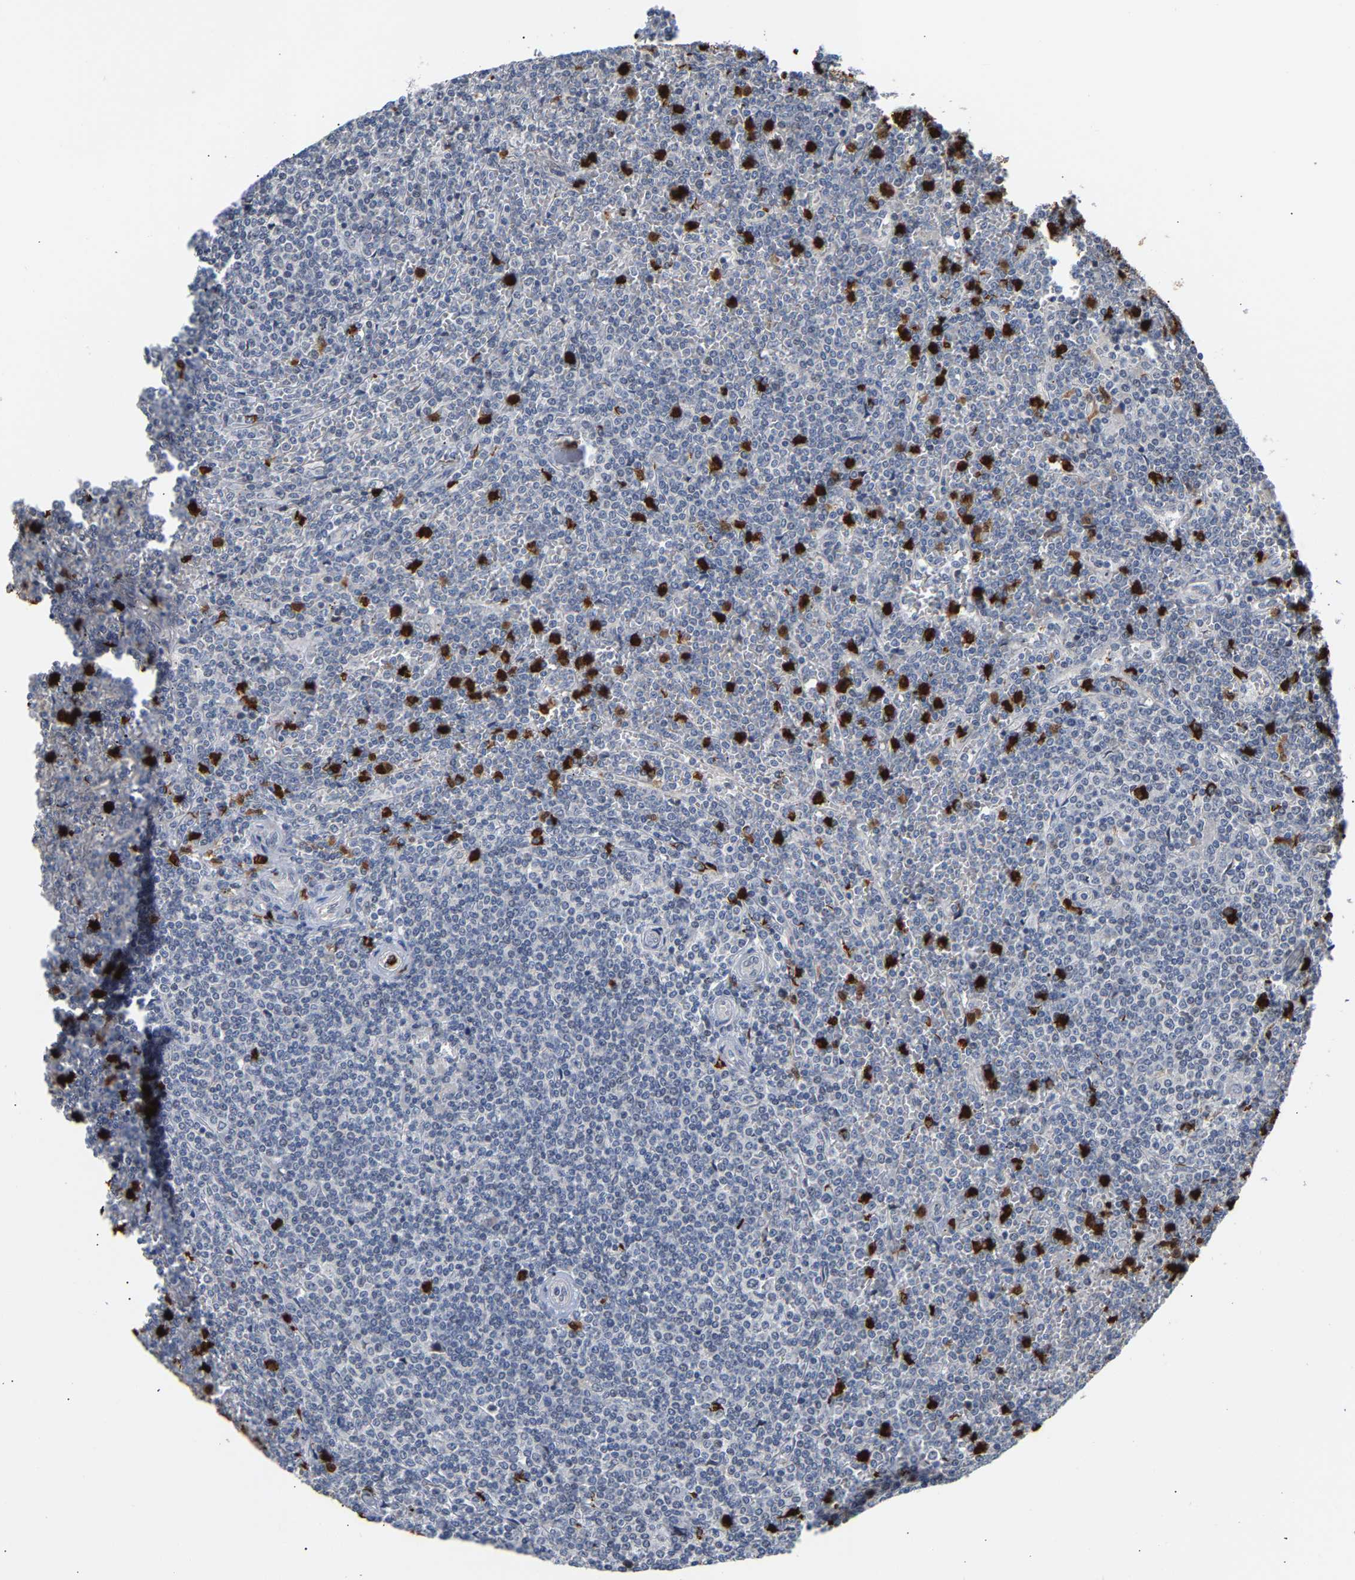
{"staining": {"intensity": "negative", "quantity": "none", "location": "none"}, "tissue": "lymphoma", "cell_type": "Tumor cells", "image_type": "cancer", "snomed": [{"axis": "morphology", "description": "Malignant lymphoma, non-Hodgkin's type, Low grade"}, {"axis": "topography", "description": "Spleen"}], "caption": "High magnification brightfield microscopy of lymphoma stained with DAB (brown) and counterstained with hematoxylin (blue): tumor cells show no significant expression.", "gene": "TDRD7", "patient": {"sex": "female", "age": 19}}